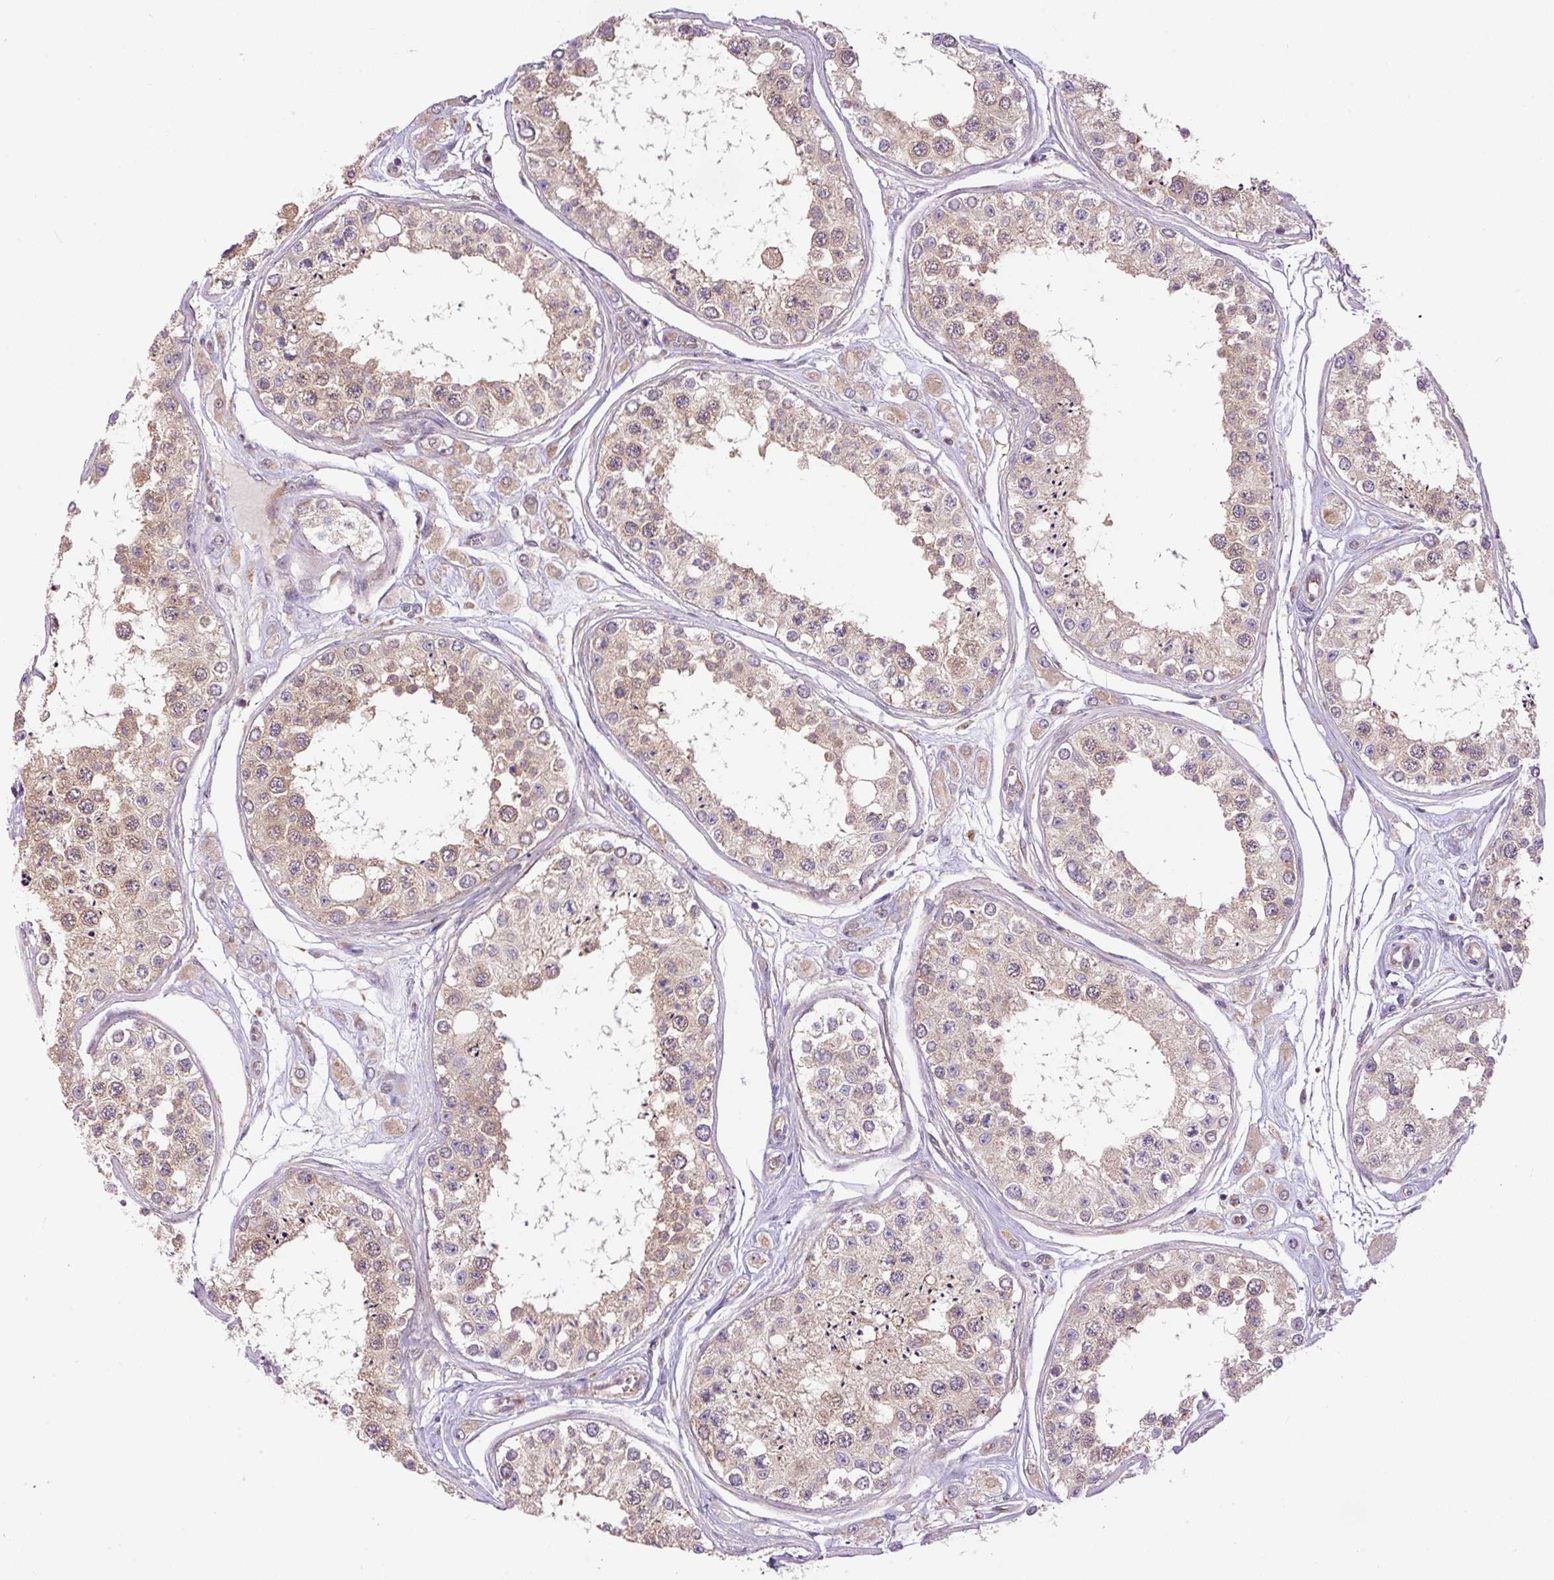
{"staining": {"intensity": "moderate", "quantity": "25%-75%", "location": "cytoplasmic/membranous"}, "tissue": "testis", "cell_type": "Cells in seminiferous ducts", "image_type": "normal", "snomed": [{"axis": "morphology", "description": "Normal tissue, NOS"}, {"axis": "topography", "description": "Testis"}], "caption": "Protein expression by IHC shows moderate cytoplasmic/membranous expression in about 25%-75% of cells in seminiferous ducts in benign testis. The staining is performed using DAB (3,3'-diaminobenzidine) brown chromogen to label protein expression. The nuclei are counter-stained blue using hematoxylin.", "gene": "PPME1", "patient": {"sex": "male", "age": 25}}